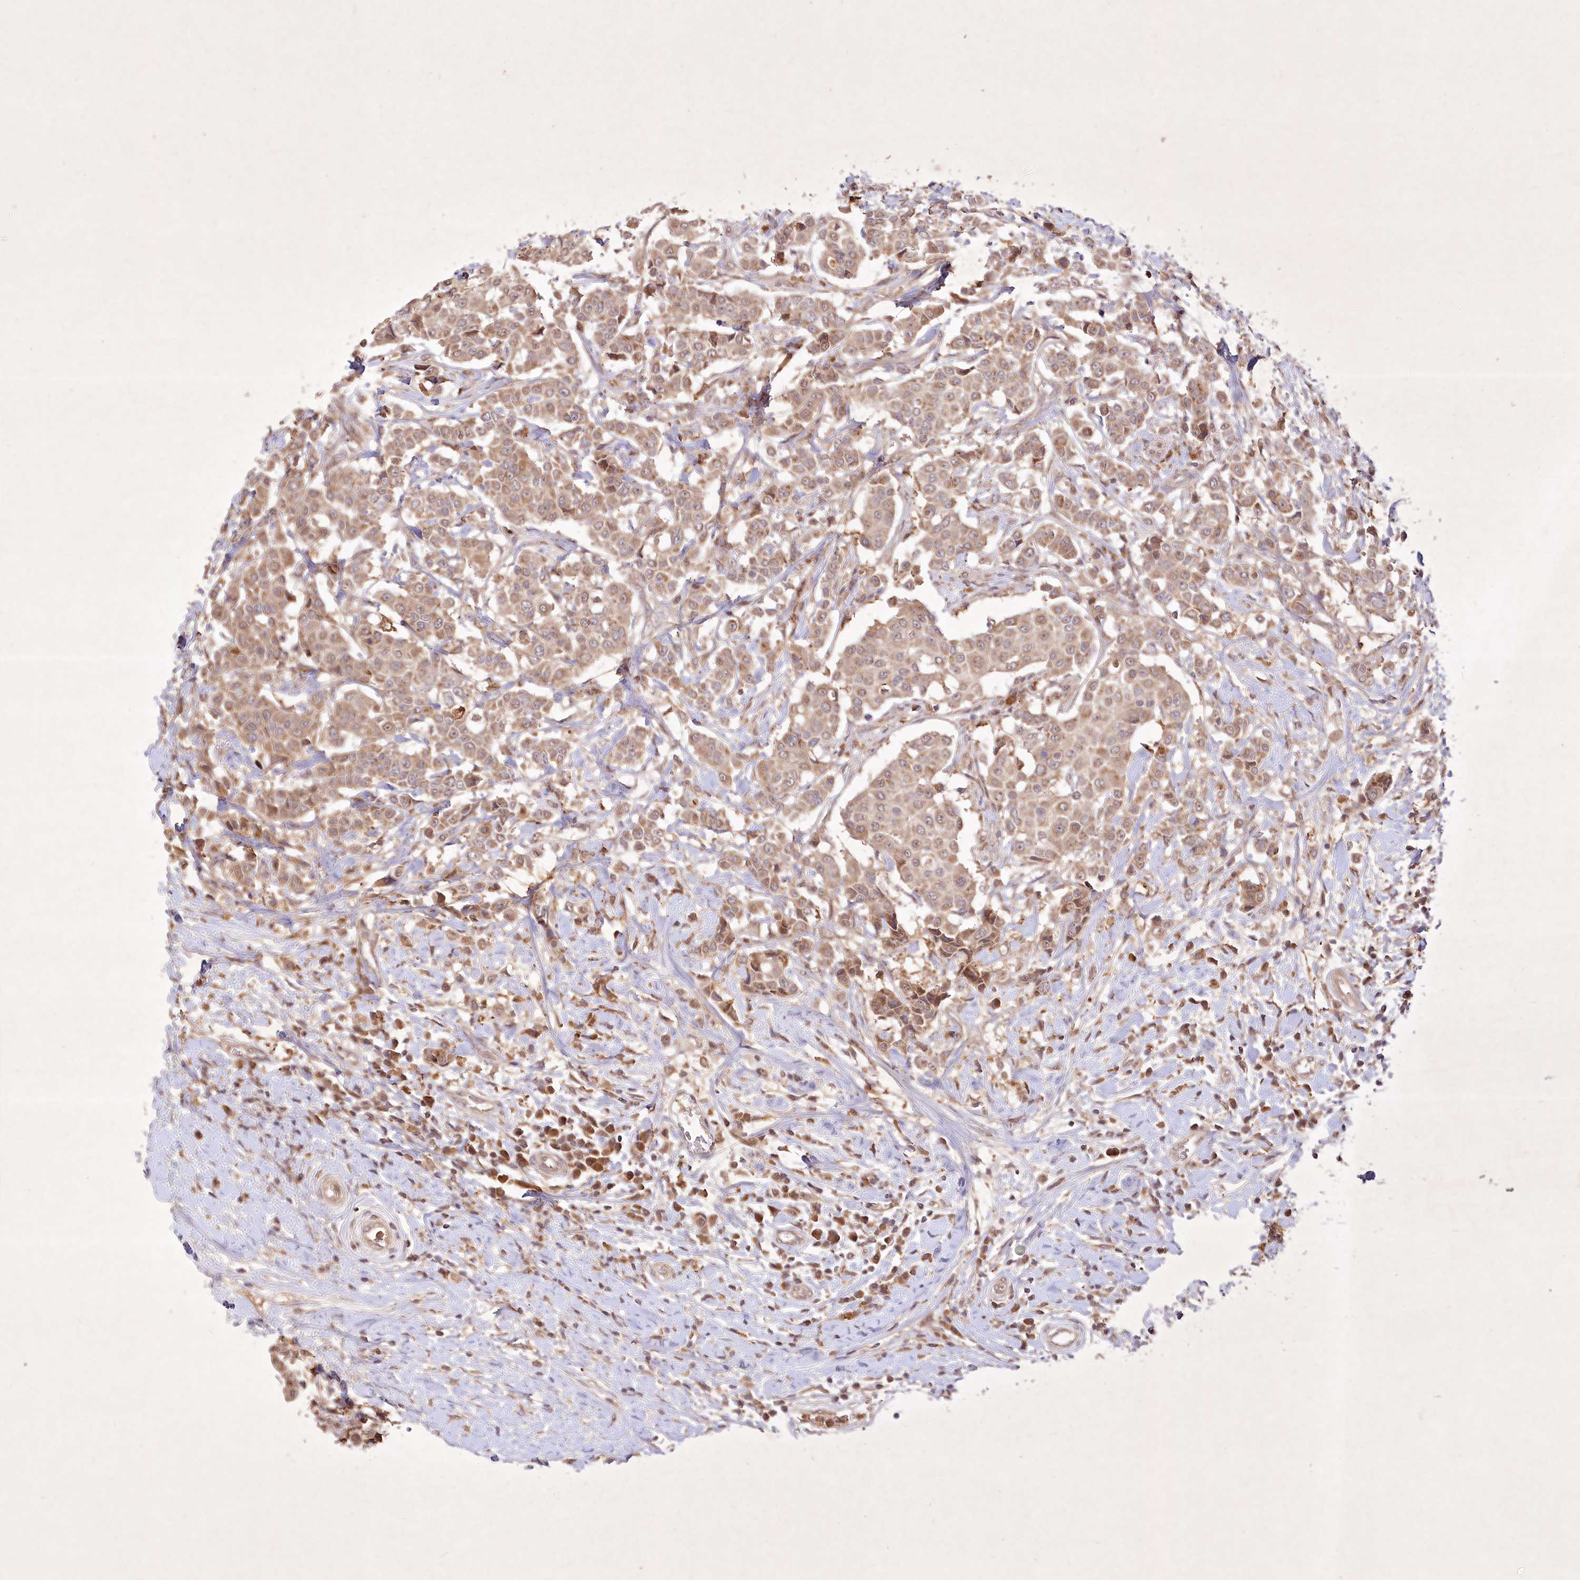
{"staining": {"intensity": "moderate", "quantity": ">75%", "location": "cytoplasmic/membranous"}, "tissue": "breast cancer", "cell_type": "Tumor cells", "image_type": "cancer", "snomed": [{"axis": "morphology", "description": "Duct carcinoma"}, {"axis": "topography", "description": "Breast"}], "caption": "Breast cancer (infiltrating ductal carcinoma) stained for a protein demonstrates moderate cytoplasmic/membranous positivity in tumor cells. The protein is shown in brown color, while the nuclei are stained blue.", "gene": "IRAK1BP1", "patient": {"sex": "female", "age": 27}}